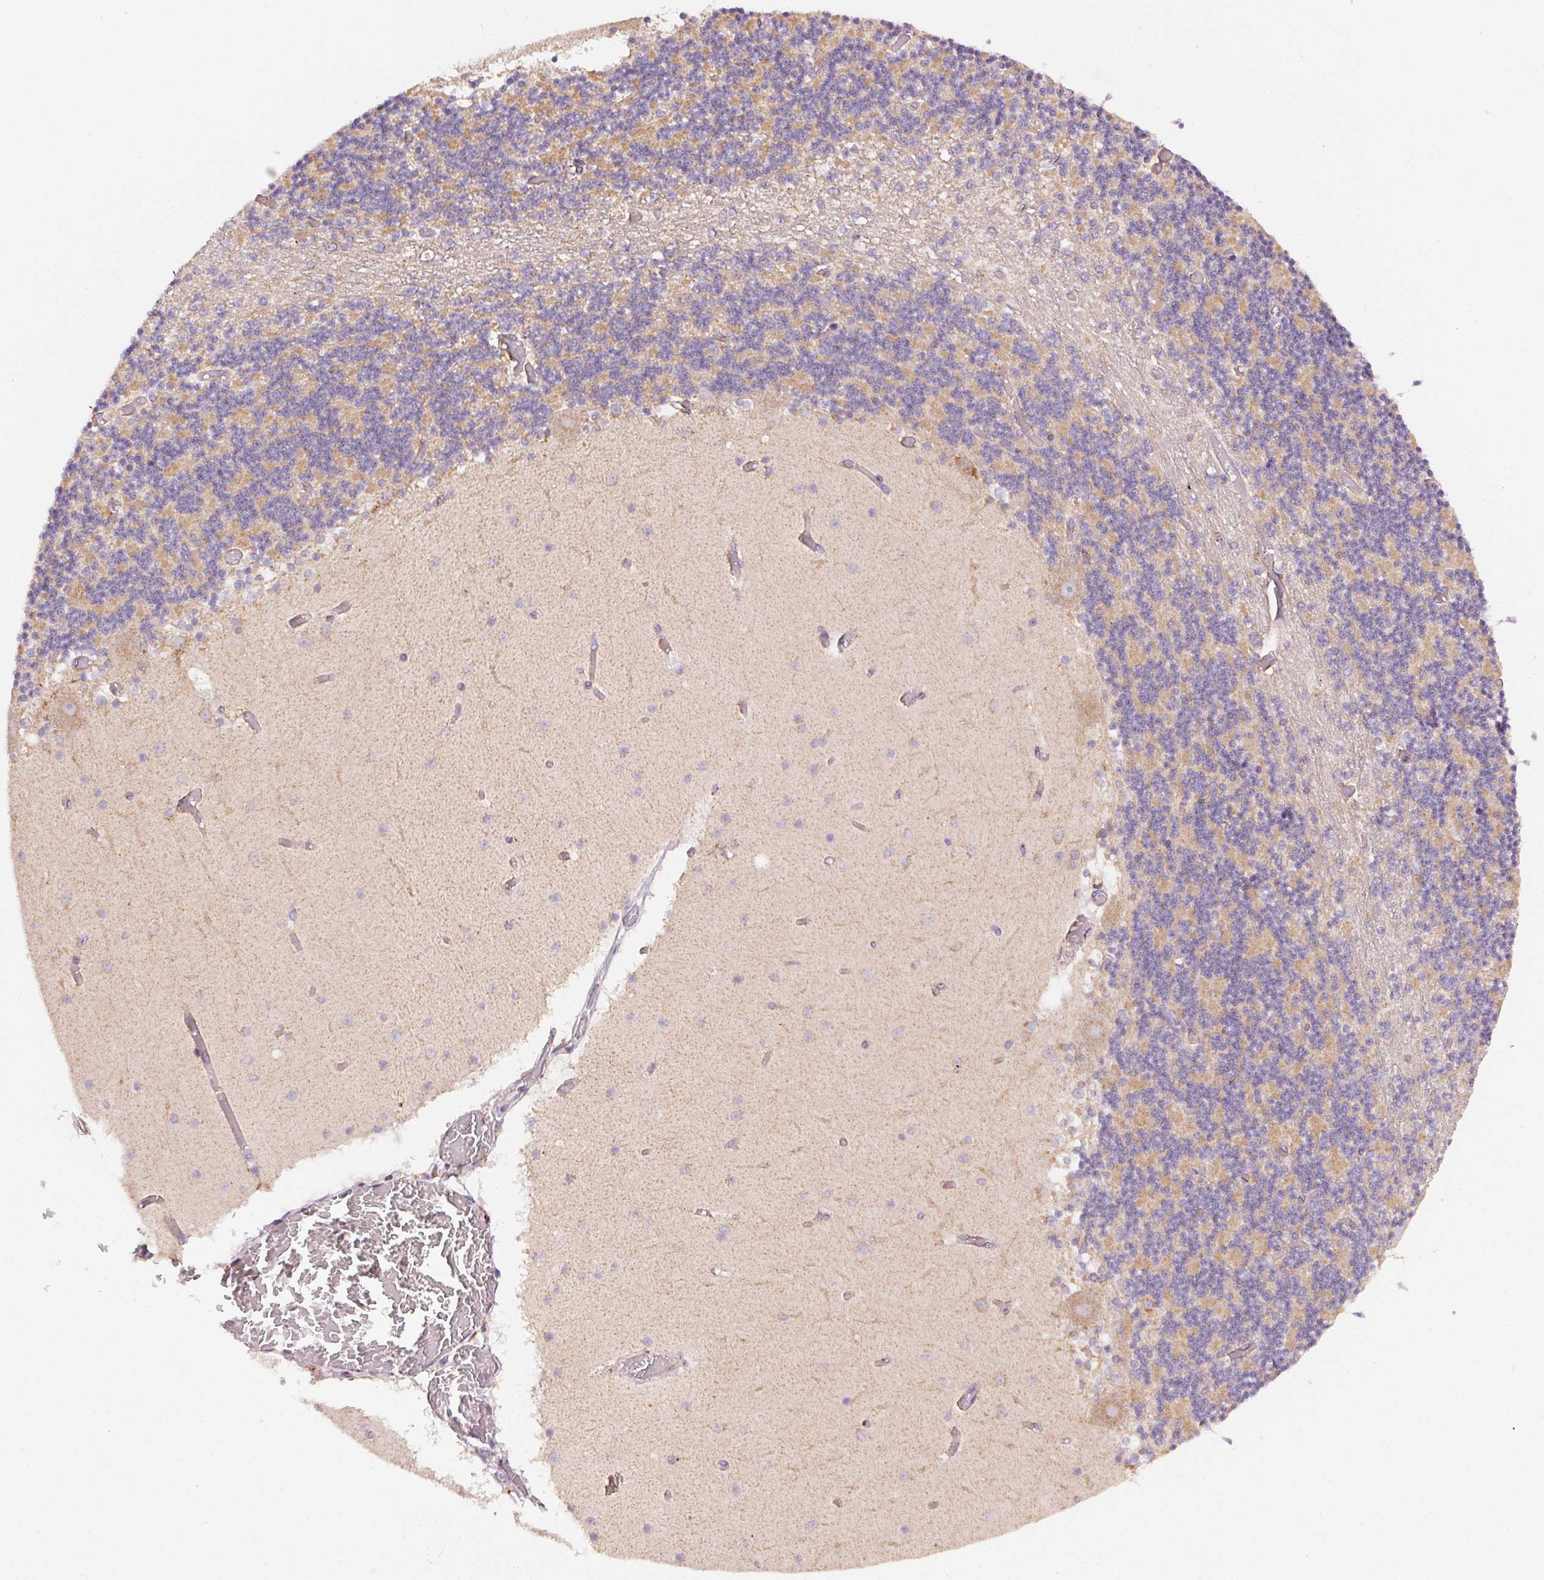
{"staining": {"intensity": "moderate", "quantity": "25%-75%", "location": "cytoplasmic/membranous"}, "tissue": "cerebellum", "cell_type": "Cells in granular layer", "image_type": "normal", "snomed": [{"axis": "morphology", "description": "Normal tissue, NOS"}, {"axis": "topography", "description": "Cerebellum"}], "caption": "Cerebellum stained for a protein (brown) demonstrates moderate cytoplasmic/membranous positive positivity in approximately 25%-75% of cells in granular layer.", "gene": "CLPB", "patient": {"sex": "female", "age": 28}}